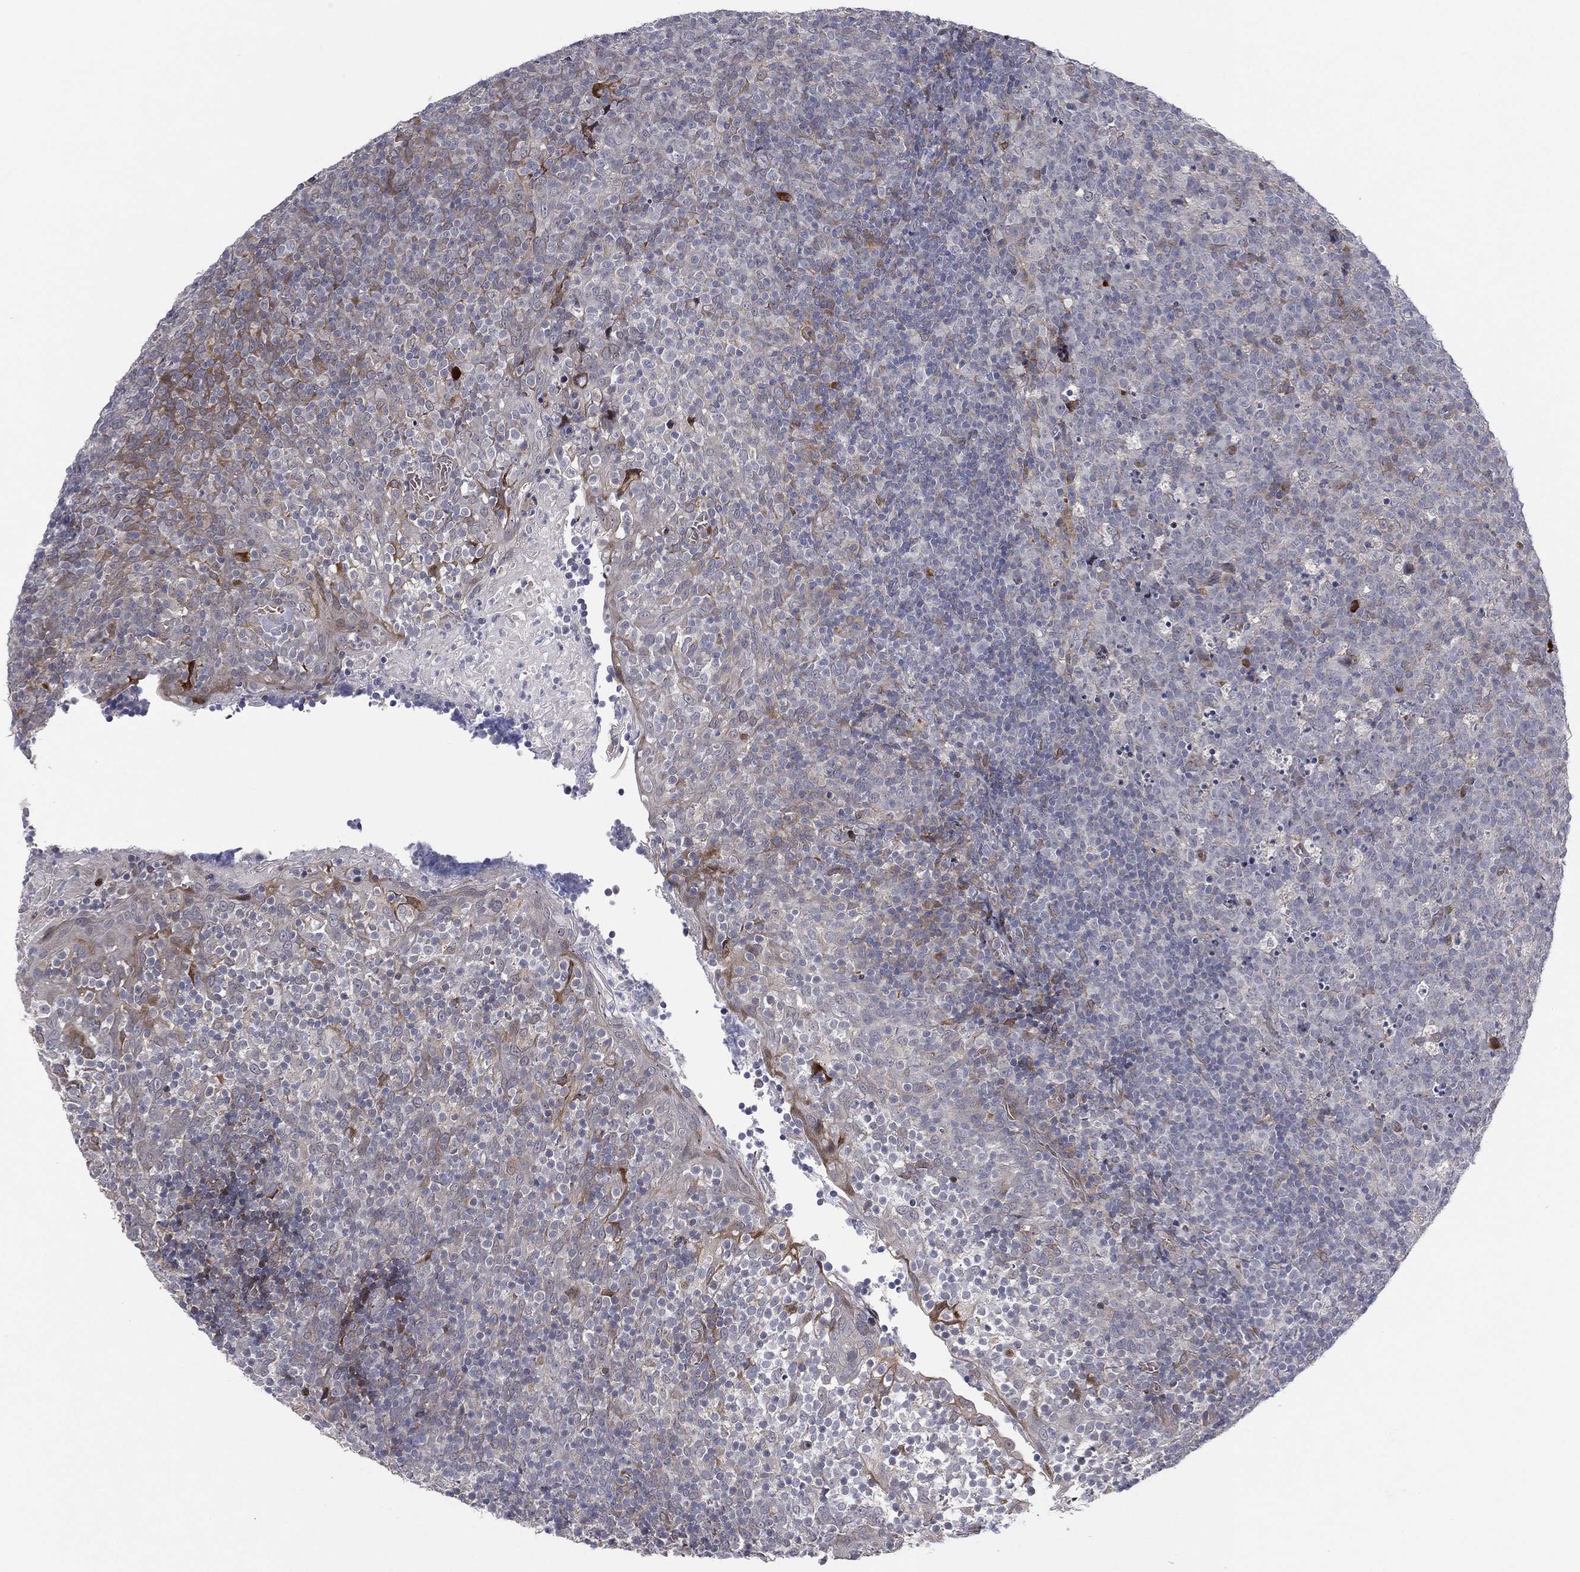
{"staining": {"intensity": "moderate", "quantity": "<25%", "location": "cytoplasmic/membranous"}, "tissue": "tonsil", "cell_type": "Germinal center cells", "image_type": "normal", "snomed": [{"axis": "morphology", "description": "Normal tissue, NOS"}, {"axis": "topography", "description": "Tonsil"}], "caption": "Immunohistochemical staining of benign human tonsil displays <25% levels of moderate cytoplasmic/membranous protein staining in approximately <25% of germinal center cells.", "gene": "UTP14A", "patient": {"sex": "female", "age": 5}}